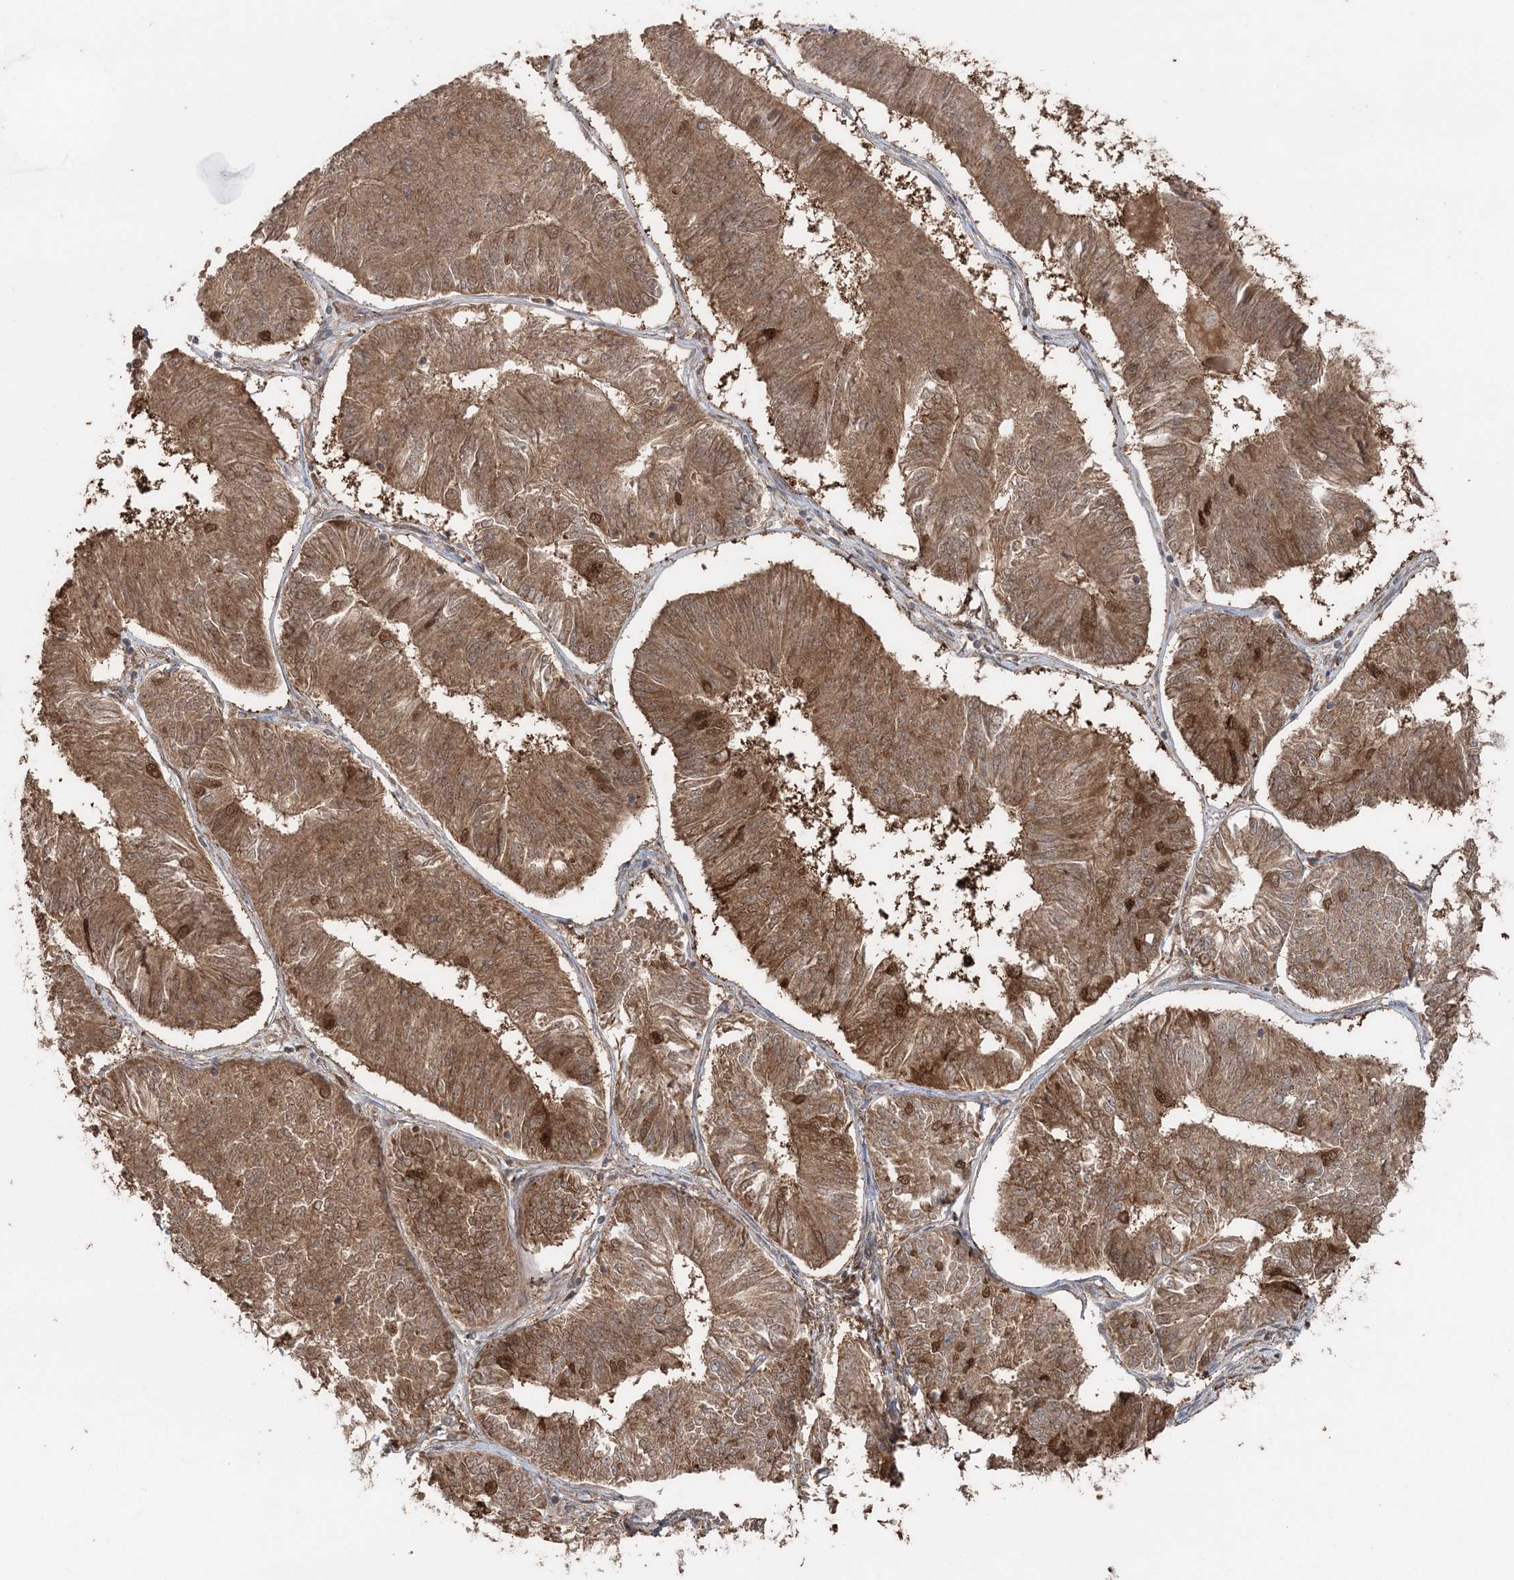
{"staining": {"intensity": "moderate", "quantity": ">75%", "location": "cytoplasmic/membranous"}, "tissue": "endometrial cancer", "cell_type": "Tumor cells", "image_type": "cancer", "snomed": [{"axis": "morphology", "description": "Adenocarcinoma, NOS"}, {"axis": "topography", "description": "Endometrium"}], "caption": "Protein expression analysis of endometrial adenocarcinoma shows moderate cytoplasmic/membranous staining in approximately >75% of tumor cells.", "gene": "SLU7", "patient": {"sex": "female", "age": 58}}